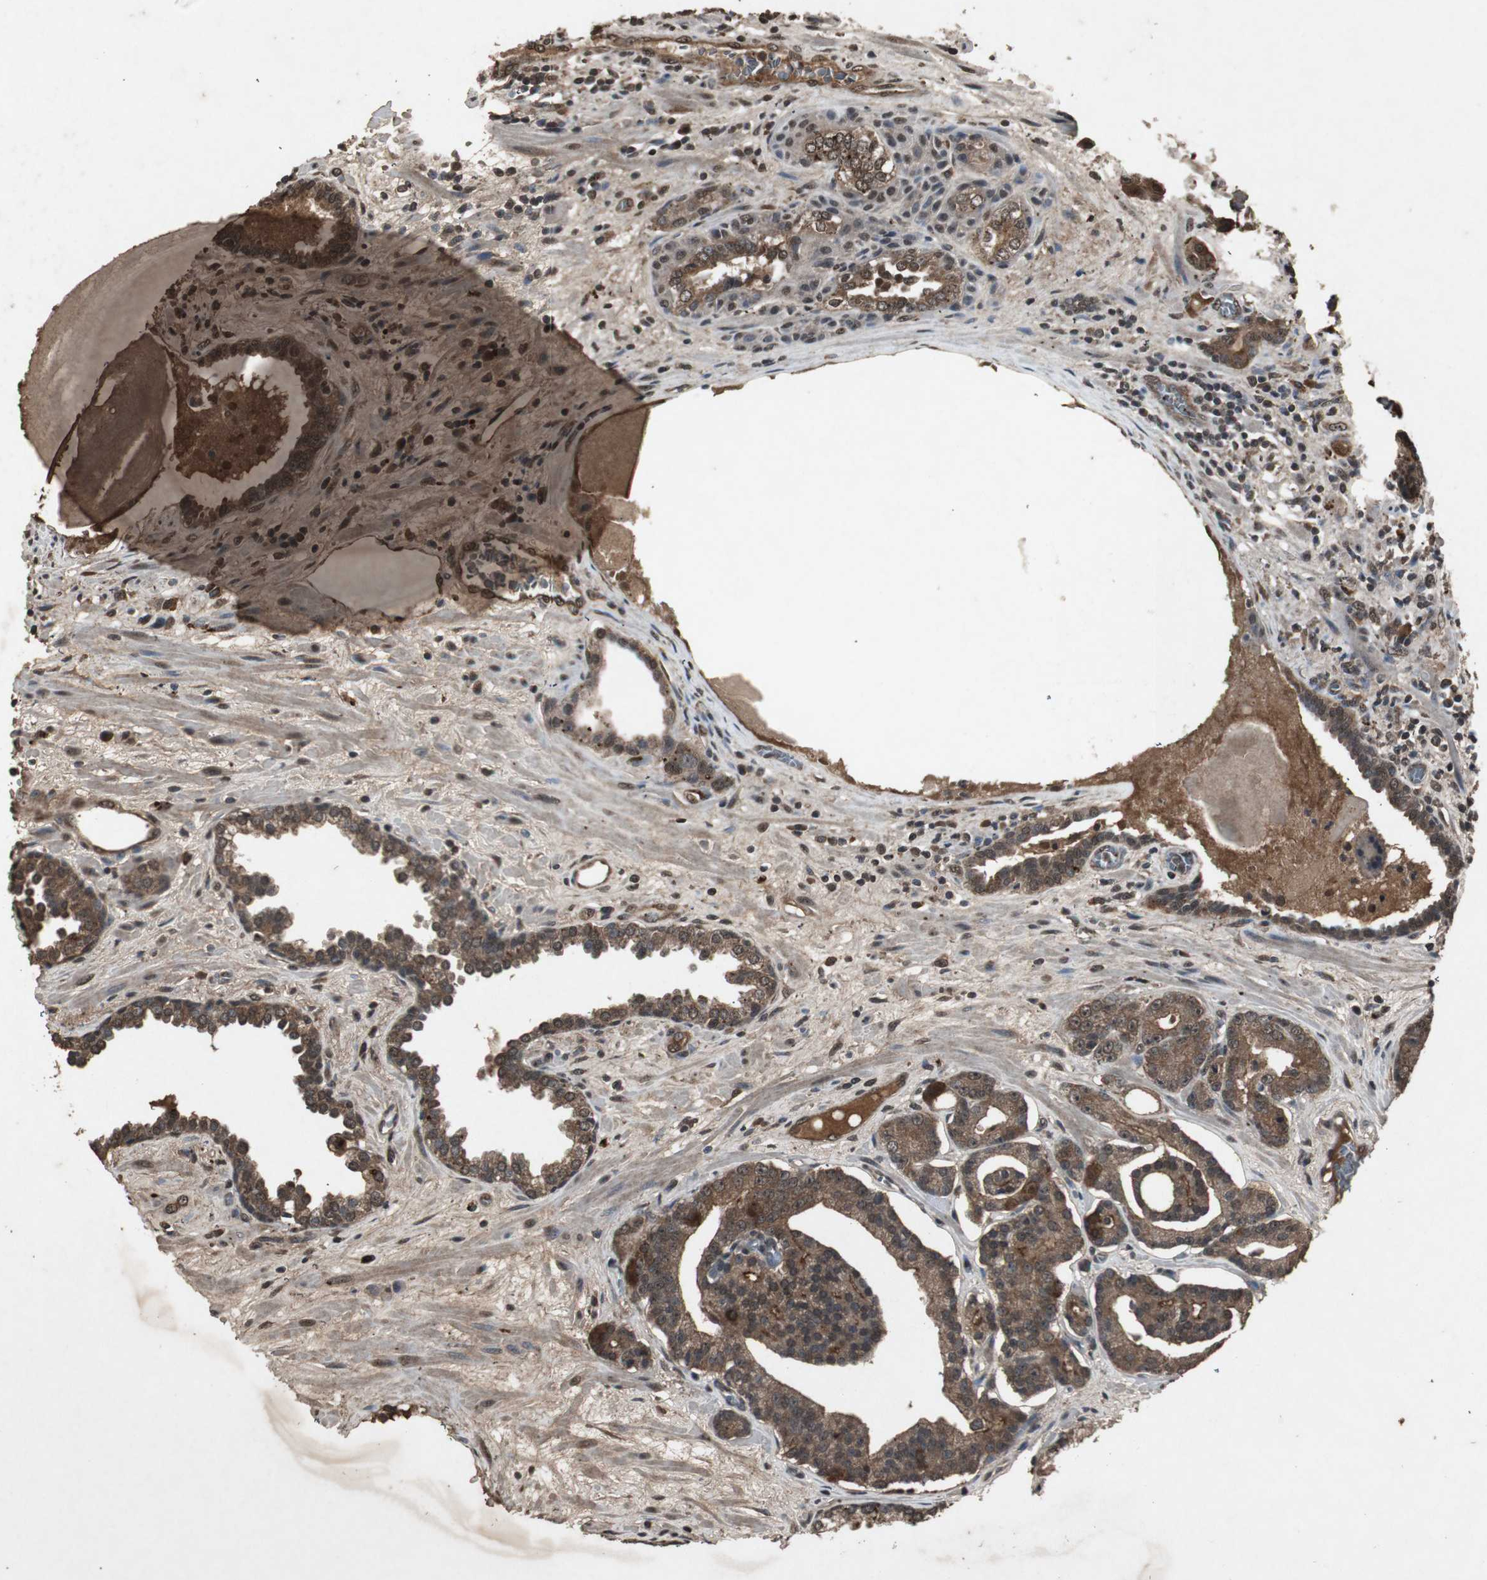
{"staining": {"intensity": "moderate", "quantity": ">75%", "location": "cytoplasmic/membranous,nuclear"}, "tissue": "prostate cancer", "cell_type": "Tumor cells", "image_type": "cancer", "snomed": [{"axis": "morphology", "description": "Adenocarcinoma, Low grade"}, {"axis": "topography", "description": "Prostate"}], "caption": "Prostate cancer stained for a protein demonstrates moderate cytoplasmic/membranous and nuclear positivity in tumor cells.", "gene": "EMX1", "patient": {"sex": "male", "age": 63}}